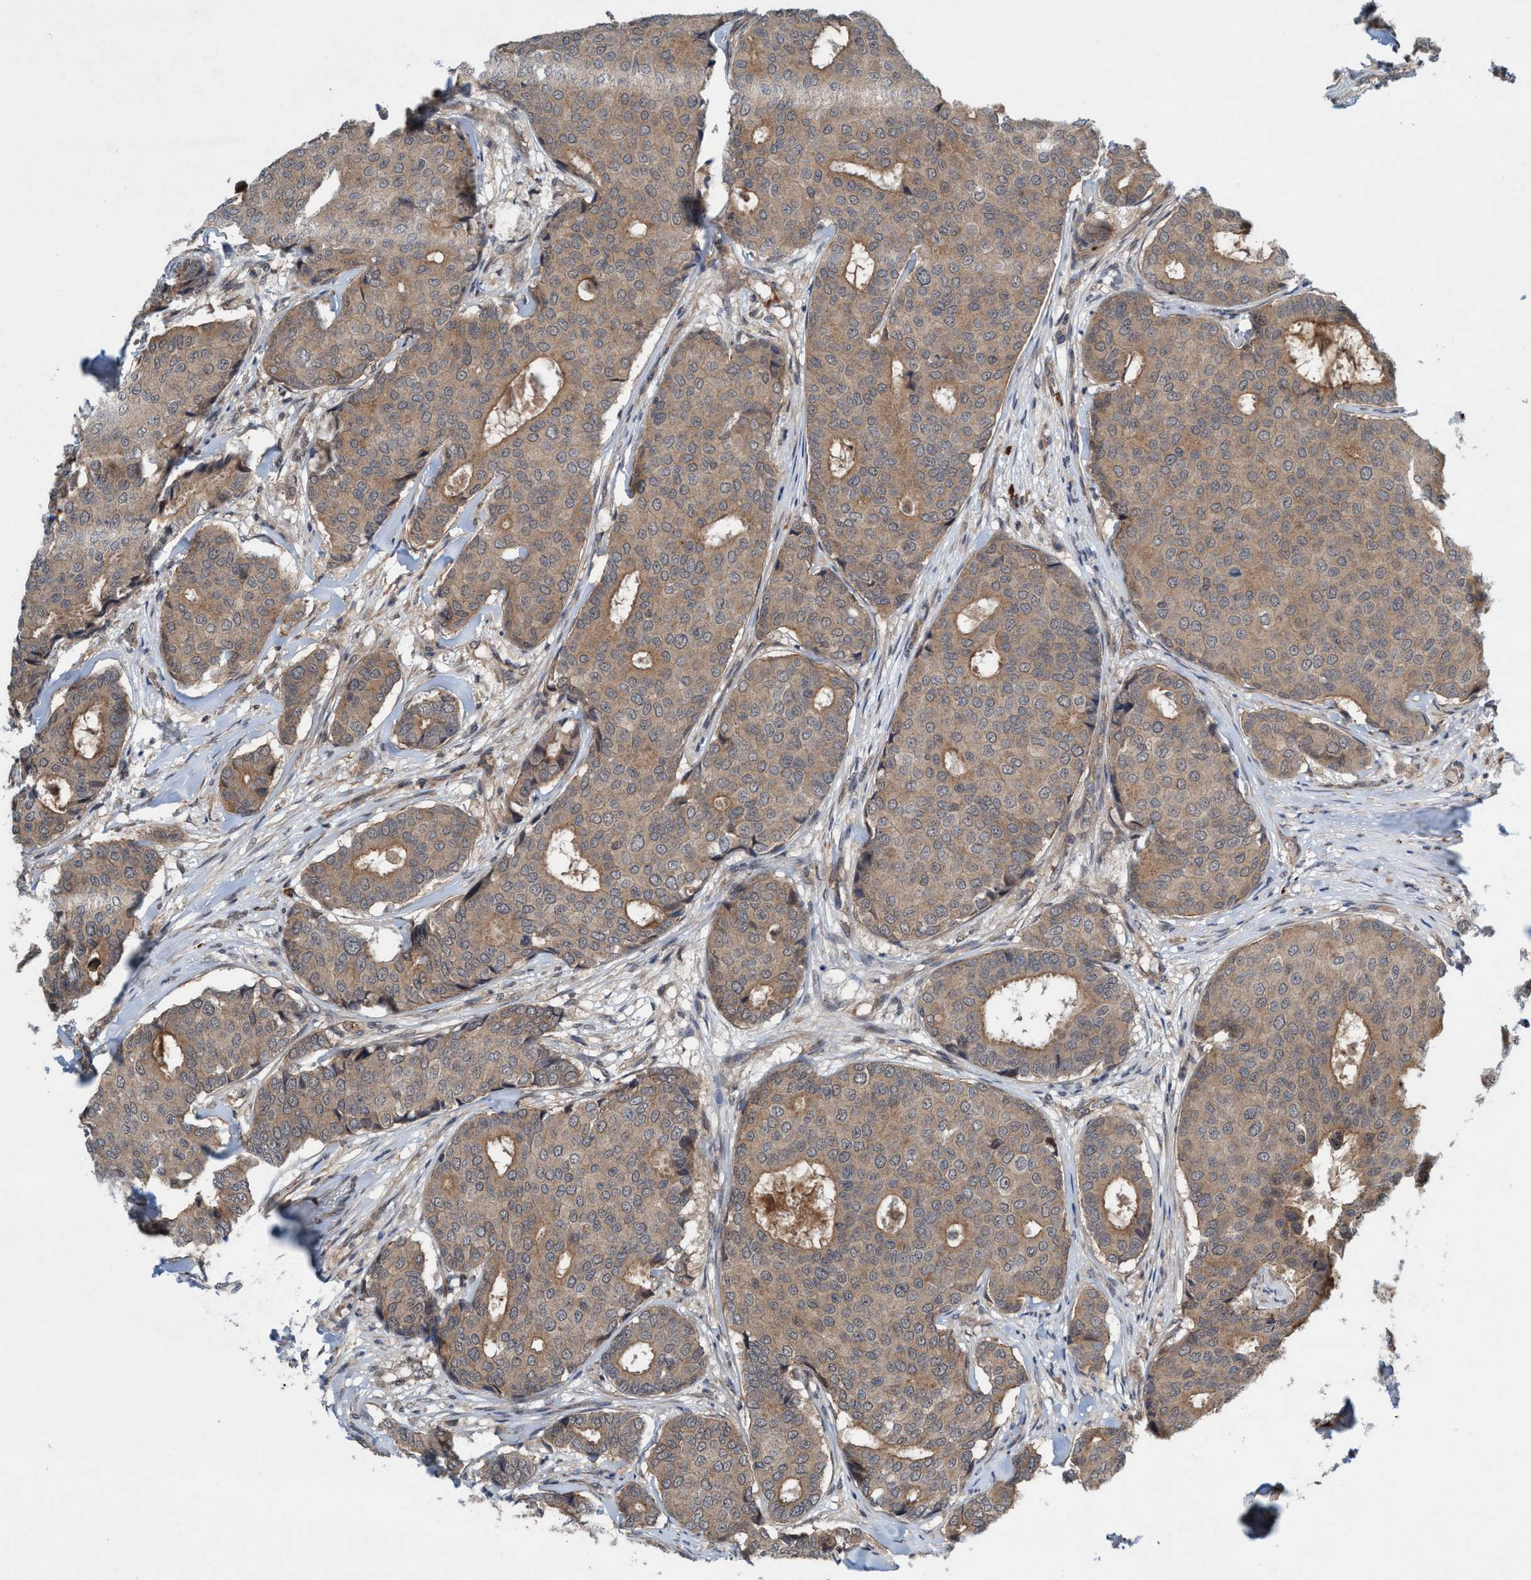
{"staining": {"intensity": "weak", "quantity": ">75%", "location": "cytoplasmic/membranous"}, "tissue": "breast cancer", "cell_type": "Tumor cells", "image_type": "cancer", "snomed": [{"axis": "morphology", "description": "Duct carcinoma"}, {"axis": "topography", "description": "Breast"}], "caption": "Brown immunohistochemical staining in human infiltrating ductal carcinoma (breast) shows weak cytoplasmic/membranous expression in approximately >75% of tumor cells.", "gene": "TRIM65", "patient": {"sex": "female", "age": 75}}